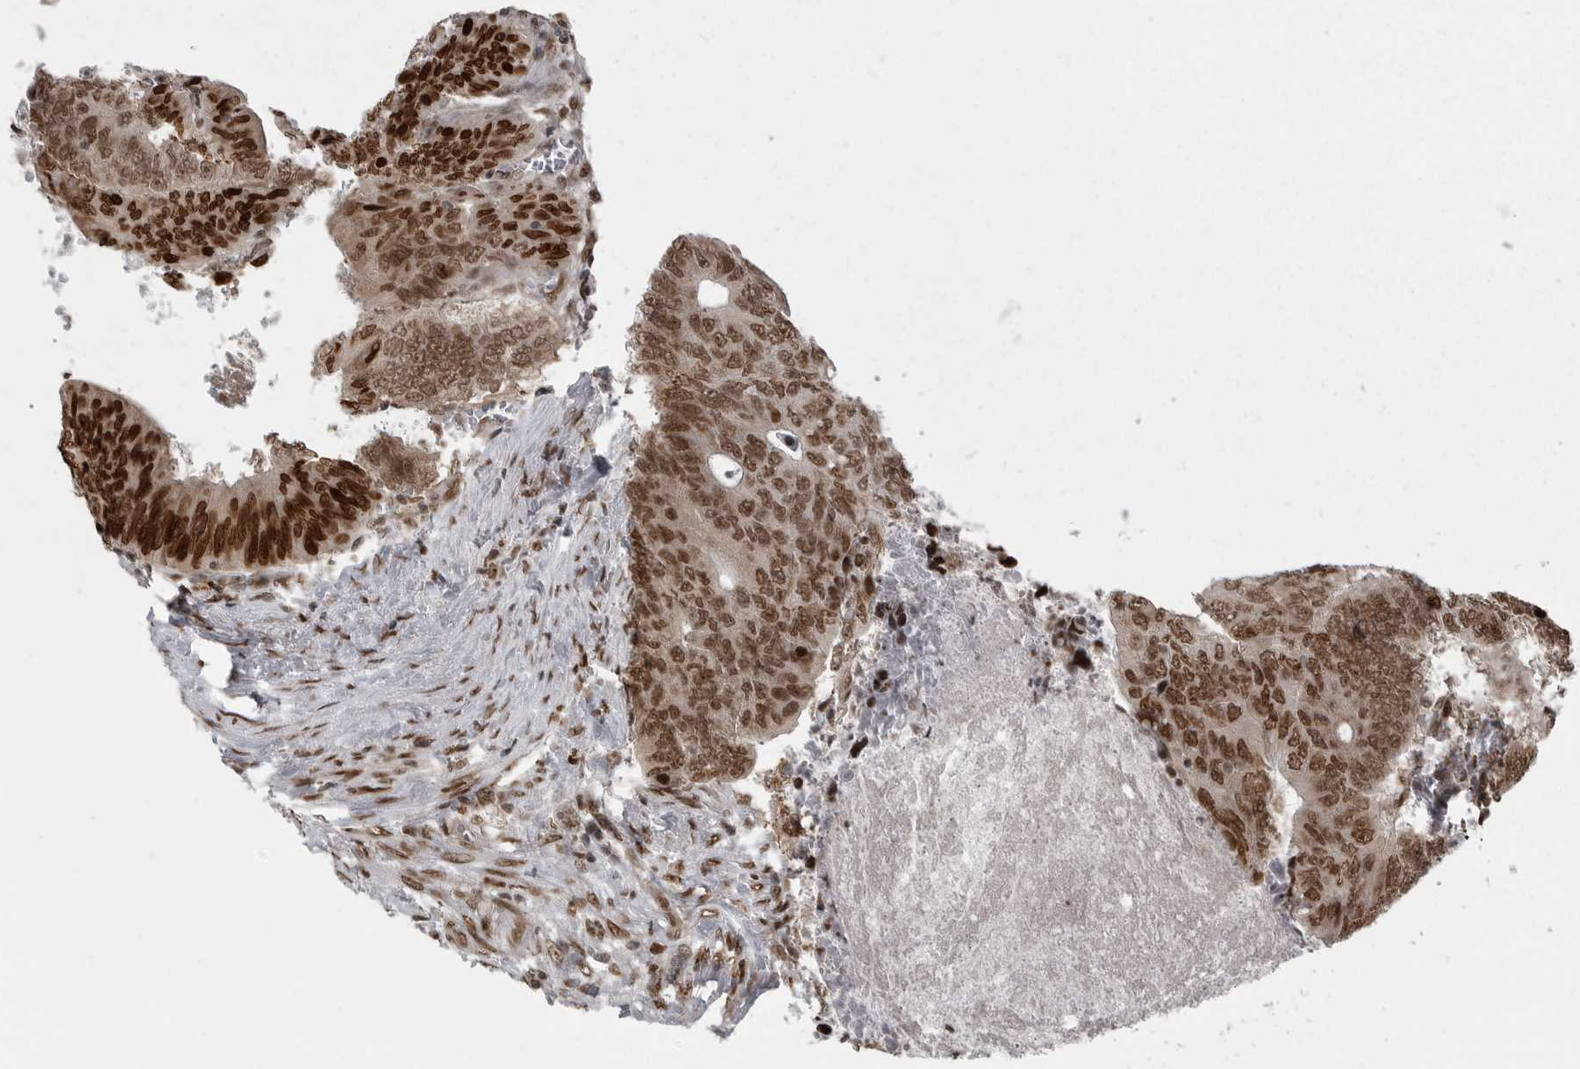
{"staining": {"intensity": "strong", "quantity": "25%-75%", "location": "nuclear"}, "tissue": "colorectal cancer", "cell_type": "Tumor cells", "image_type": "cancer", "snomed": [{"axis": "morphology", "description": "Adenocarcinoma, NOS"}, {"axis": "topography", "description": "Colon"}], "caption": "Immunohistochemistry (IHC) histopathology image of colorectal cancer (adenocarcinoma) stained for a protein (brown), which shows high levels of strong nuclear staining in approximately 25%-75% of tumor cells.", "gene": "YAF2", "patient": {"sex": "male", "age": 87}}